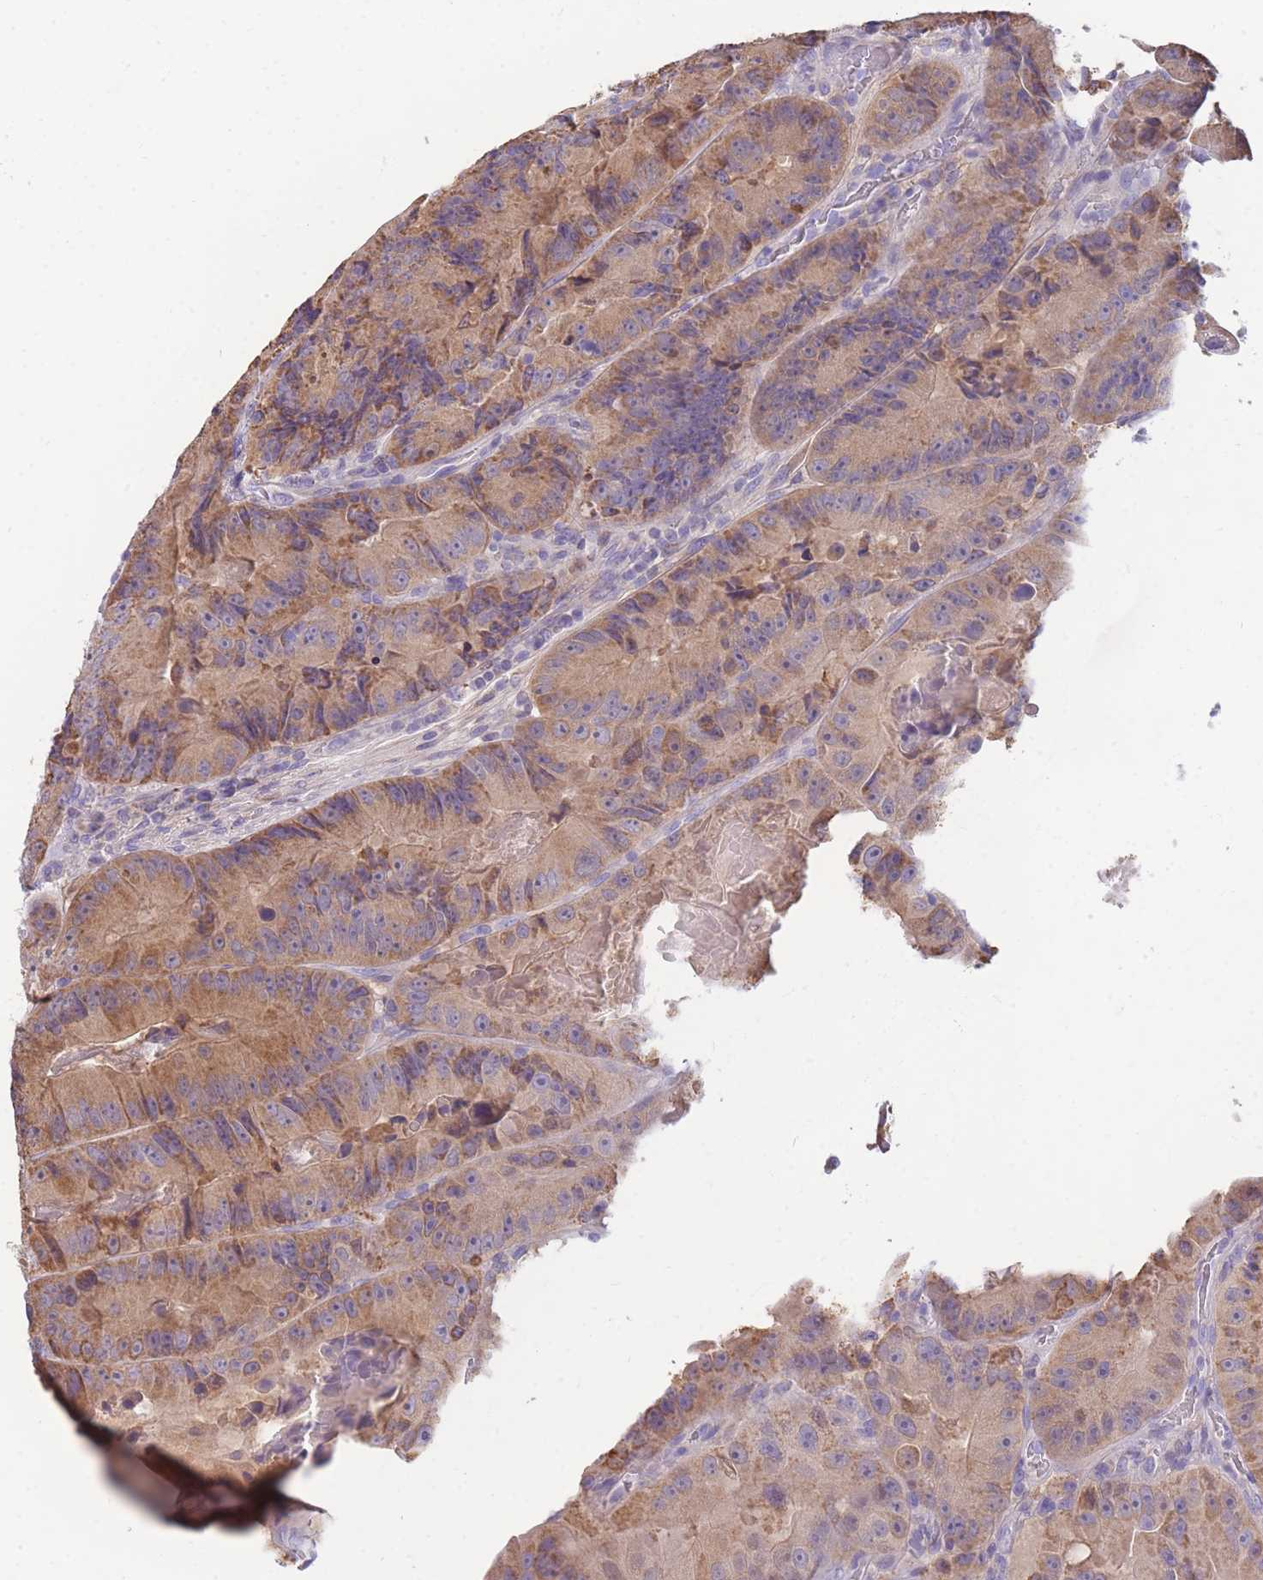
{"staining": {"intensity": "moderate", "quantity": ">75%", "location": "cytoplasmic/membranous"}, "tissue": "colorectal cancer", "cell_type": "Tumor cells", "image_type": "cancer", "snomed": [{"axis": "morphology", "description": "Adenocarcinoma, NOS"}, {"axis": "topography", "description": "Colon"}], "caption": "The micrograph demonstrates staining of adenocarcinoma (colorectal), revealing moderate cytoplasmic/membranous protein positivity (brown color) within tumor cells.", "gene": "DHRS11", "patient": {"sex": "female", "age": 86}}